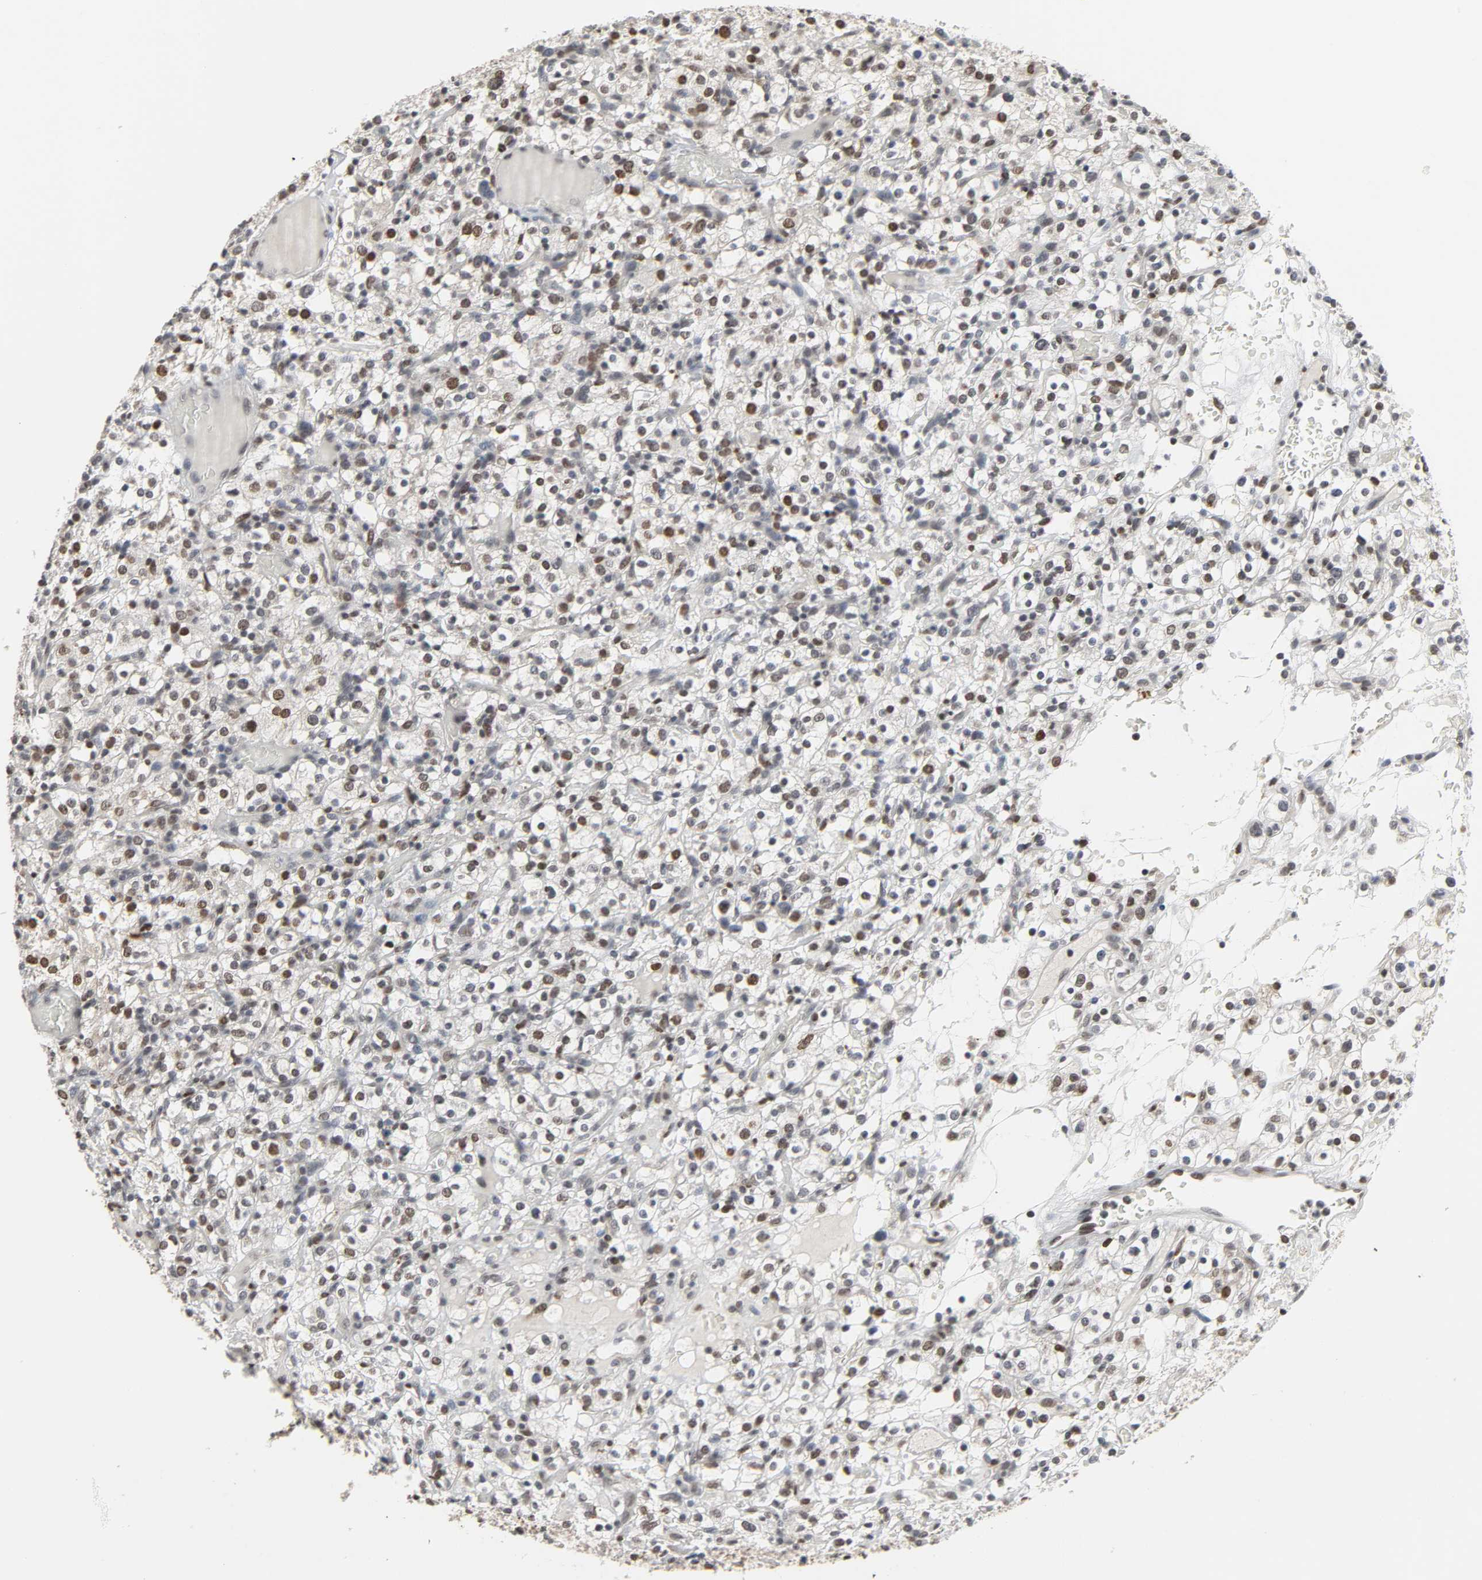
{"staining": {"intensity": "weak", "quantity": "25%-75%", "location": "nuclear"}, "tissue": "renal cancer", "cell_type": "Tumor cells", "image_type": "cancer", "snomed": [{"axis": "morphology", "description": "Normal tissue, NOS"}, {"axis": "morphology", "description": "Adenocarcinoma, NOS"}, {"axis": "topography", "description": "Kidney"}], "caption": "Renal adenocarcinoma stained with DAB IHC demonstrates low levels of weak nuclear positivity in approximately 25%-75% of tumor cells.", "gene": "DAZAP1", "patient": {"sex": "female", "age": 72}}